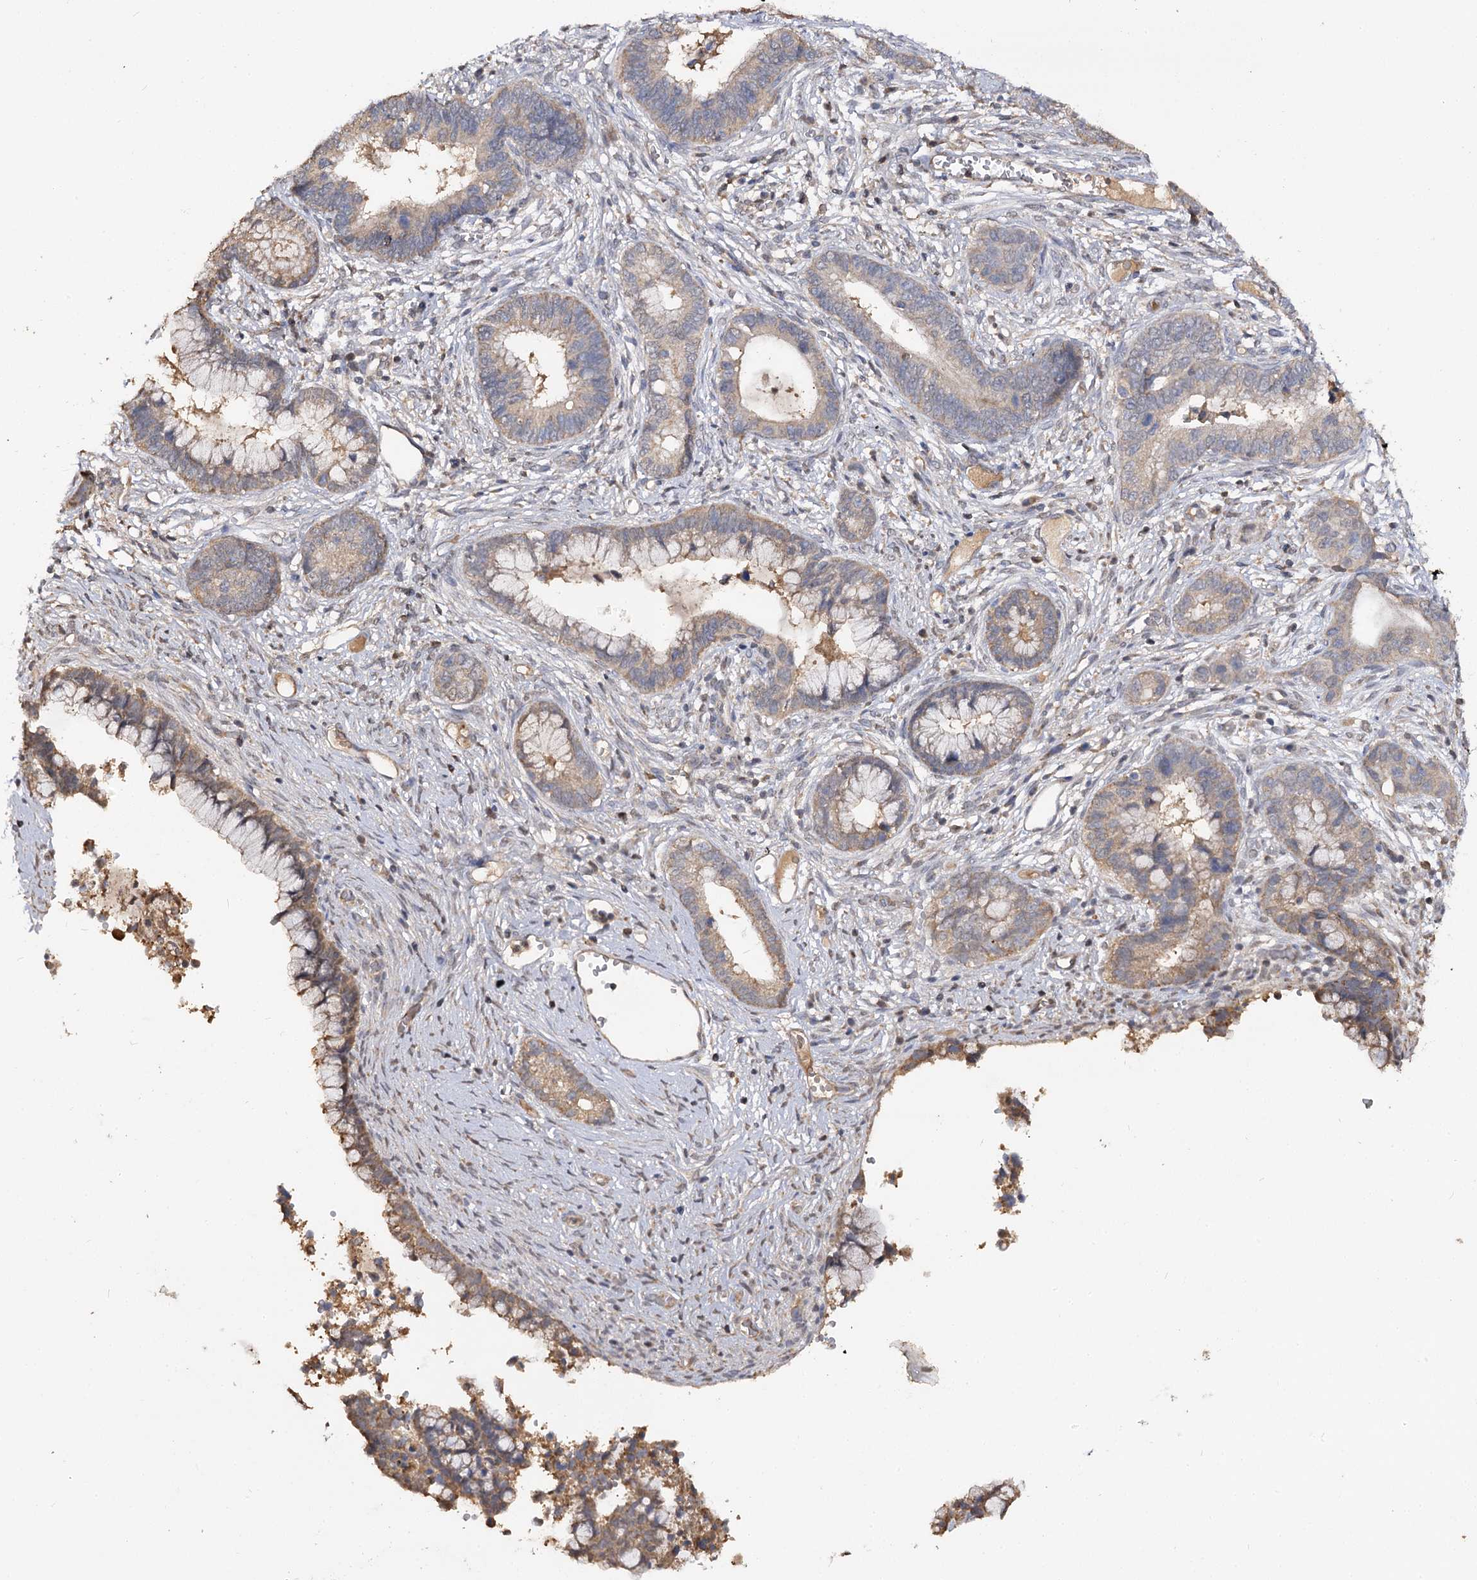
{"staining": {"intensity": "weak", "quantity": ">75%", "location": "cytoplasmic/membranous"}, "tissue": "cervical cancer", "cell_type": "Tumor cells", "image_type": "cancer", "snomed": [{"axis": "morphology", "description": "Adenocarcinoma, NOS"}, {"axis": "topography", "description": "Cervix"}], "caption": "Approximately >75% of tumor cells in human cervical cancer display weak cytoplasmic/membranous protein staining as visualized by brown immunohistochemical staining.", "gene": "ARL13A", "patient": {"sex": "female", "age": 44}}